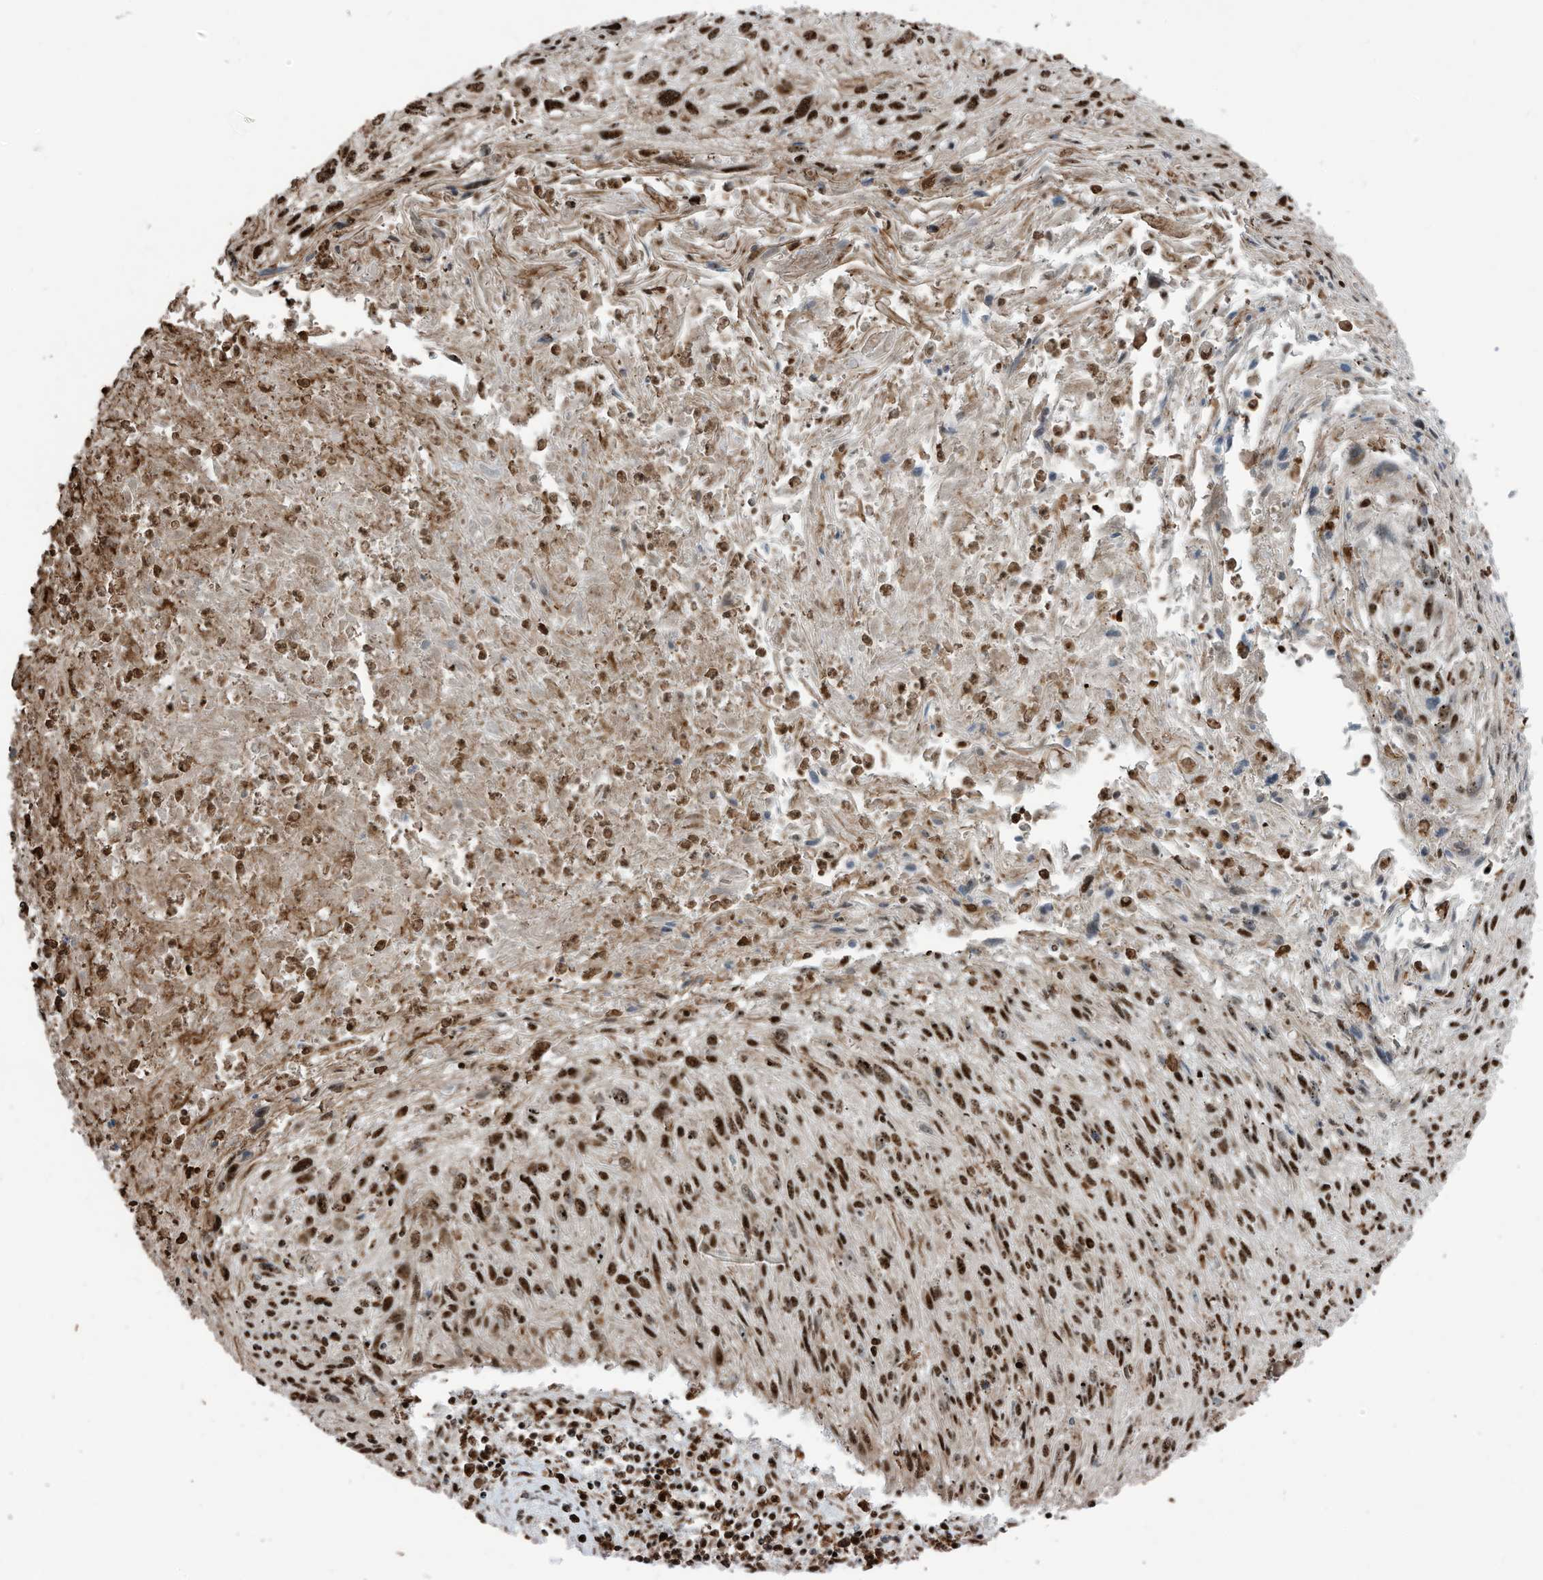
{"staining": {"intensity": "strong", "quantity": ">75%", "location": "nuclear"}, "tissue": "cervical cancer", "cell_type": "Tumor cells", "image_type": "cancer", "snomed": [{"axis": "morphology", "description": "Squamous cell carcinoma, NOS"}, {"axis": "topography", "description": "Cervix"}], "caption": "Tumor cells reveal strong nuclear staining in approximately >75% of cells in cervical cancer (squamous cell carcinoma).", "gene": "LBH", "patient": {"sex": "female", "age": 51}}